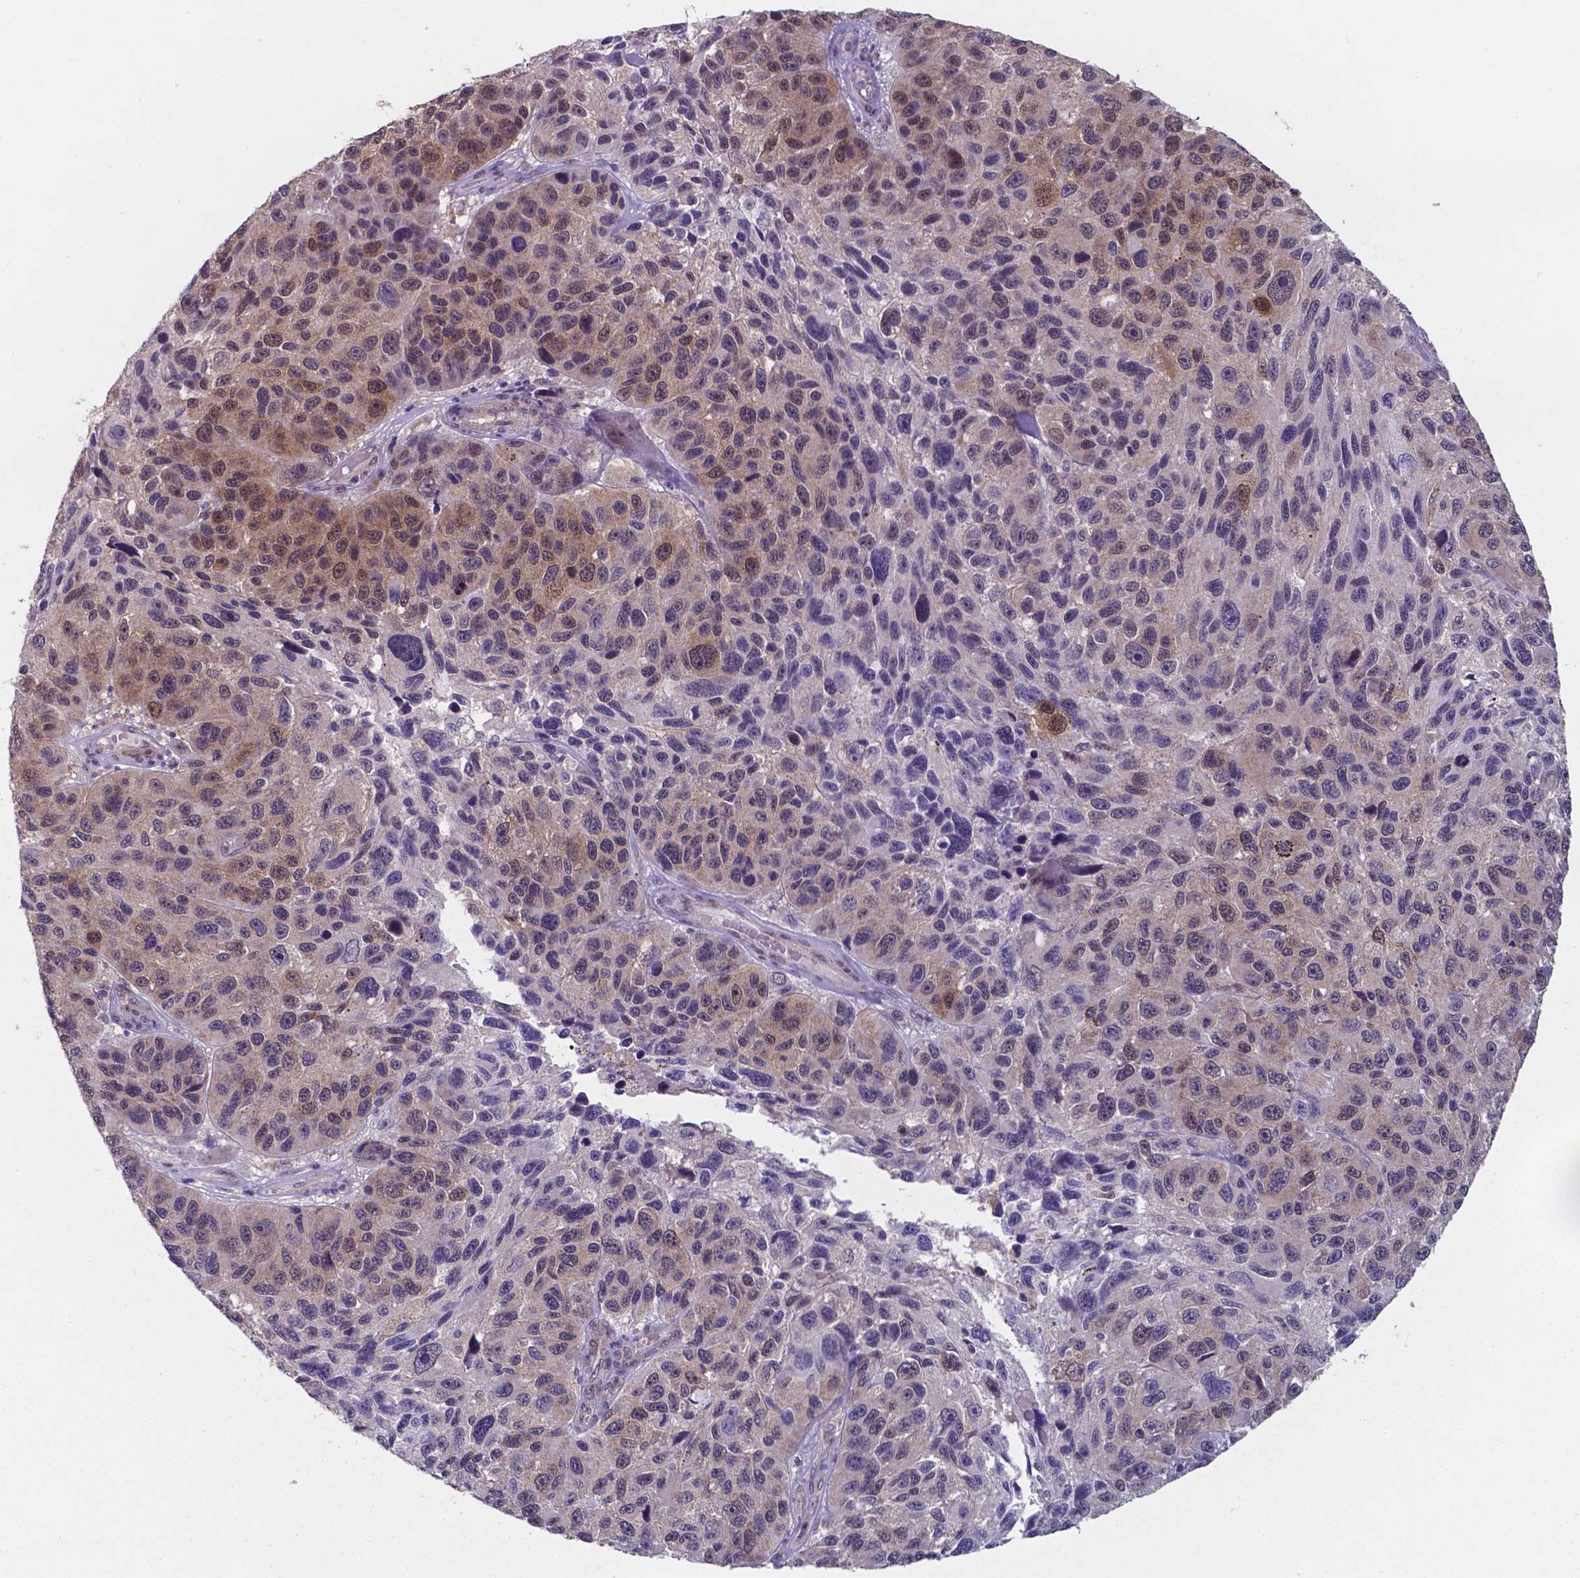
{"staining": {"intensity": "strong", "quantity": "25%-75%", "location": "nuclear"}, "tissue": "melanoma", "cell_type": "Tumor cells", "image_type": "cancer", "snomed": [{"axis": "morphology", "description": "Malignant melanoma, NOS"}, {"axis": "topography", "description": "Skin"}], "caption": "There is high levels of strong nuclear positivity in tumor cells of malignant melanoma, as demonstrated by immunohistochemical staining (brown color).", "gene": "UBE2E2", "patient": {"sex": "male", "age": 53}}